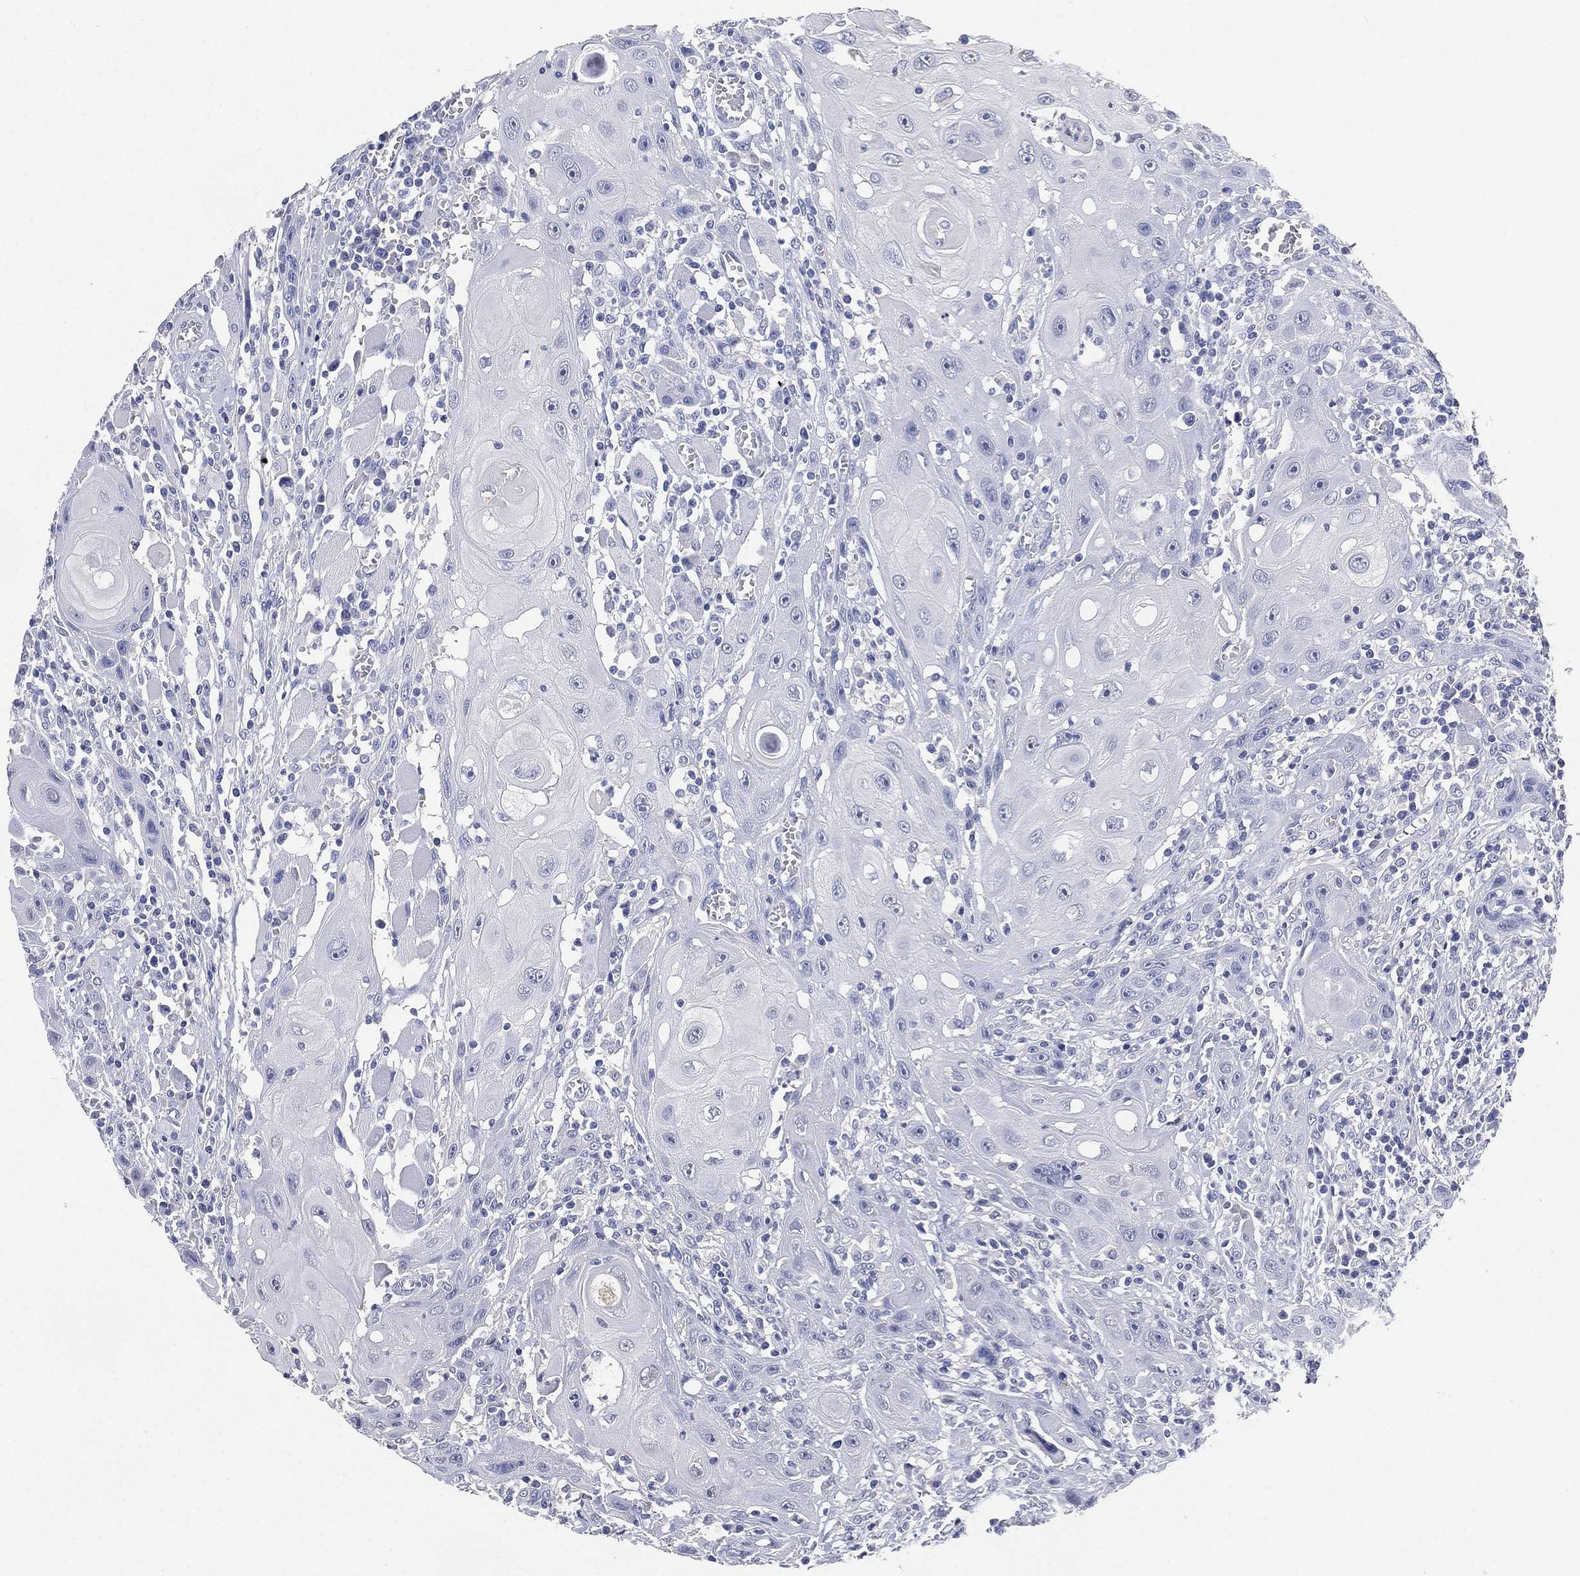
{"staining": {"intensity": "negative", "quantity": "none", "location": "none"}, "tissue": "head and neck cancer", "cell_type": "Tumor cells", "image_type": "cancer", "snomed": [{"axis": "morphology", "description": "Normal tissue, NOS"}, {"axis": "morphology", "description": "Squamous cell carcinoma, NOS"}, {"axis": "topography", "description": "Oral tissue"}, {"axis": "topography", "description": "Head-Neck"}], "caption": "A photomicrograph of squamous cell carcinoma (head and neck) stained for a protein exhibits no brown staining in tumor cells. (DAB immunohistochemistry (IHC) visualized using brightfield microscopy, high magnification).", "gene": "IYD", "patient": {"sex": "male", "age": 71}}